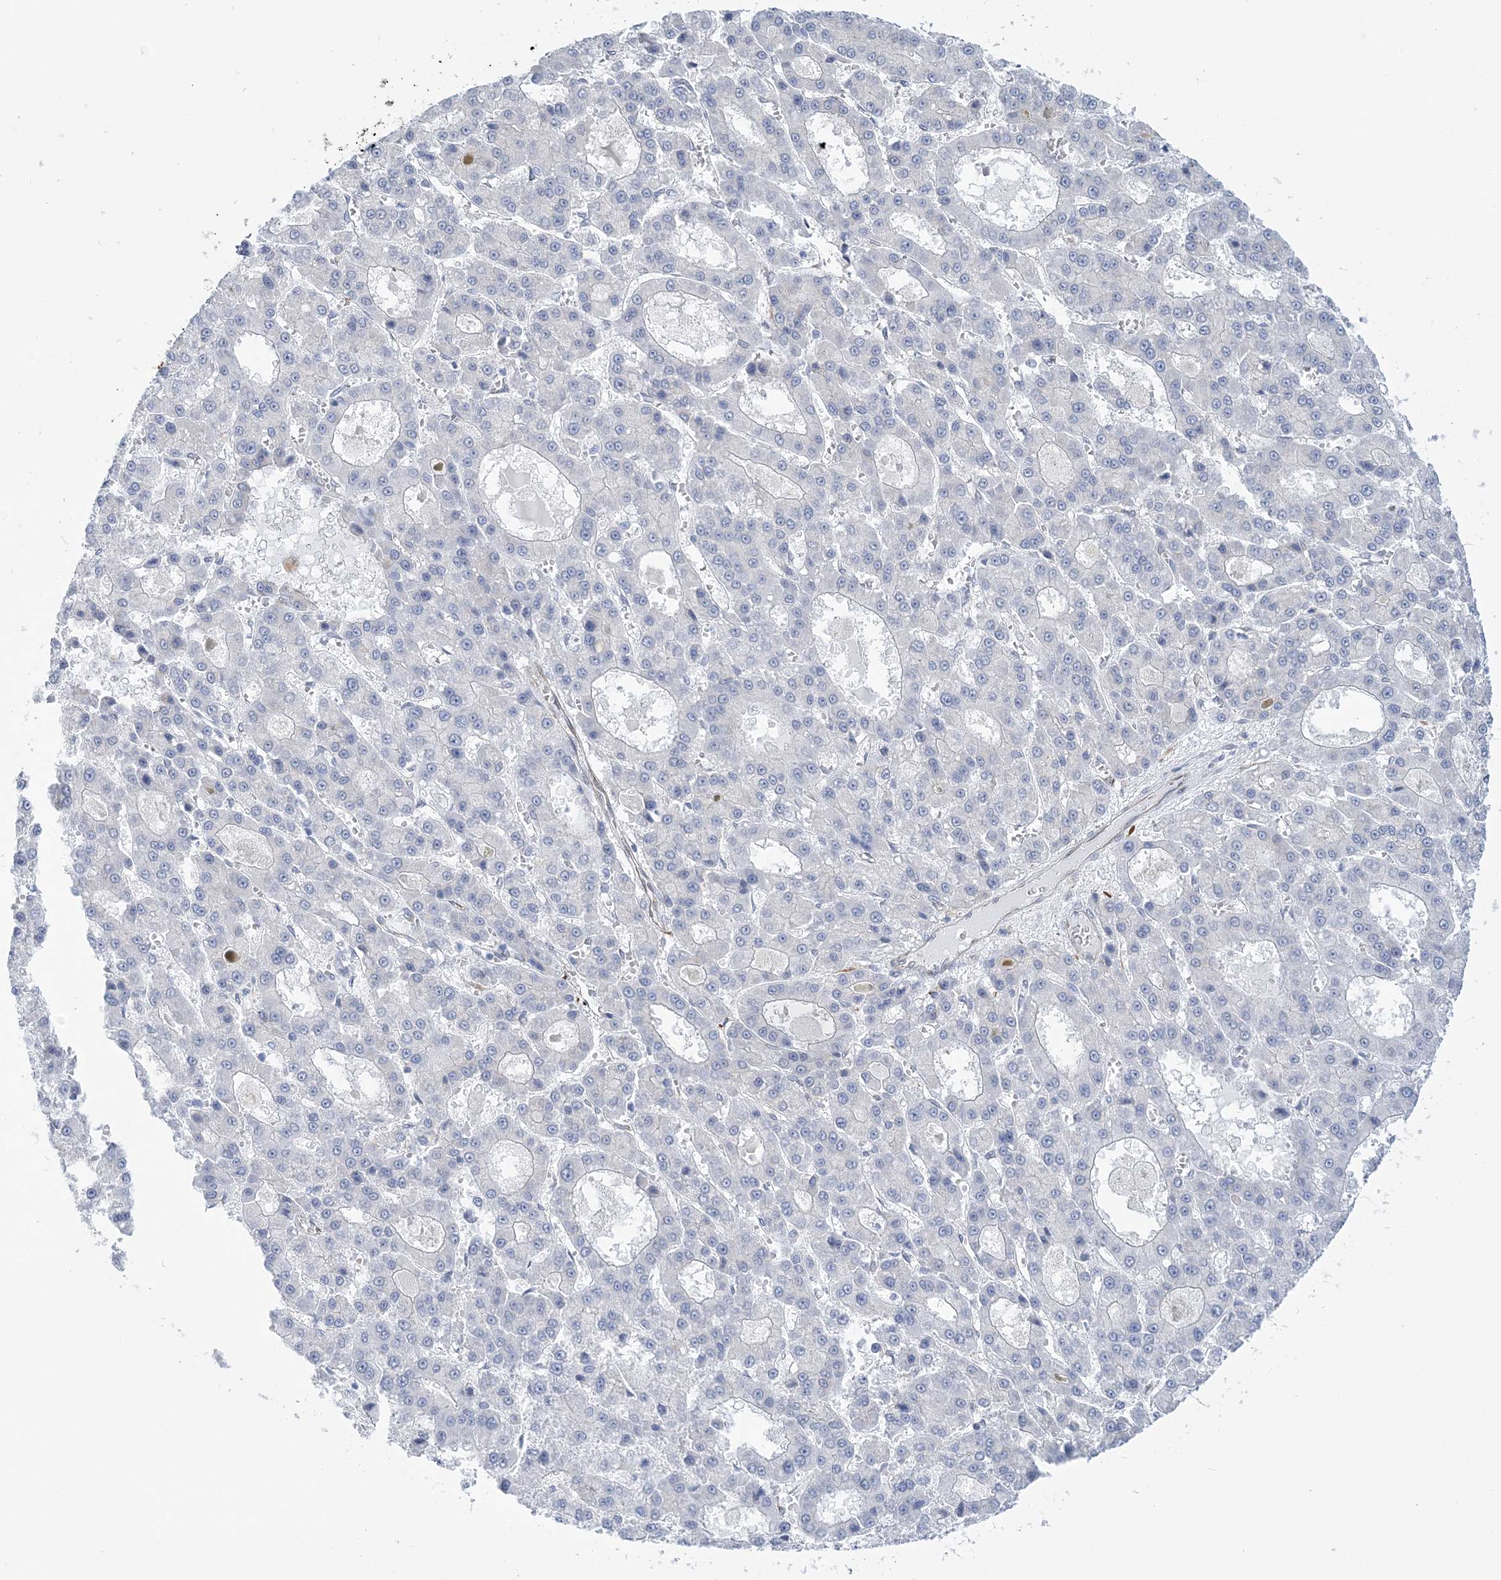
{"staining": {"intensity": "negative", "quantity": "none", "location": "none"}, "tissue": "liver cancer", "cell_type": "Tumor cells", "image_type": "cancer", "snomed": [{"axis": "morphology", "description": "Carcinoma, Hepatocellular, NOS"}, {"axis": "topography", "description": "Liver"}], "caption": "Histopathology image shows no significant protein positivity in tumor cells of liver hepatocellular carcinoma. (Brightfield microscopy of DAB immunohistochemistry at high magnification).", "gene": "PLEKHG4B", "patient": {"sex": "male", "age": 70}}